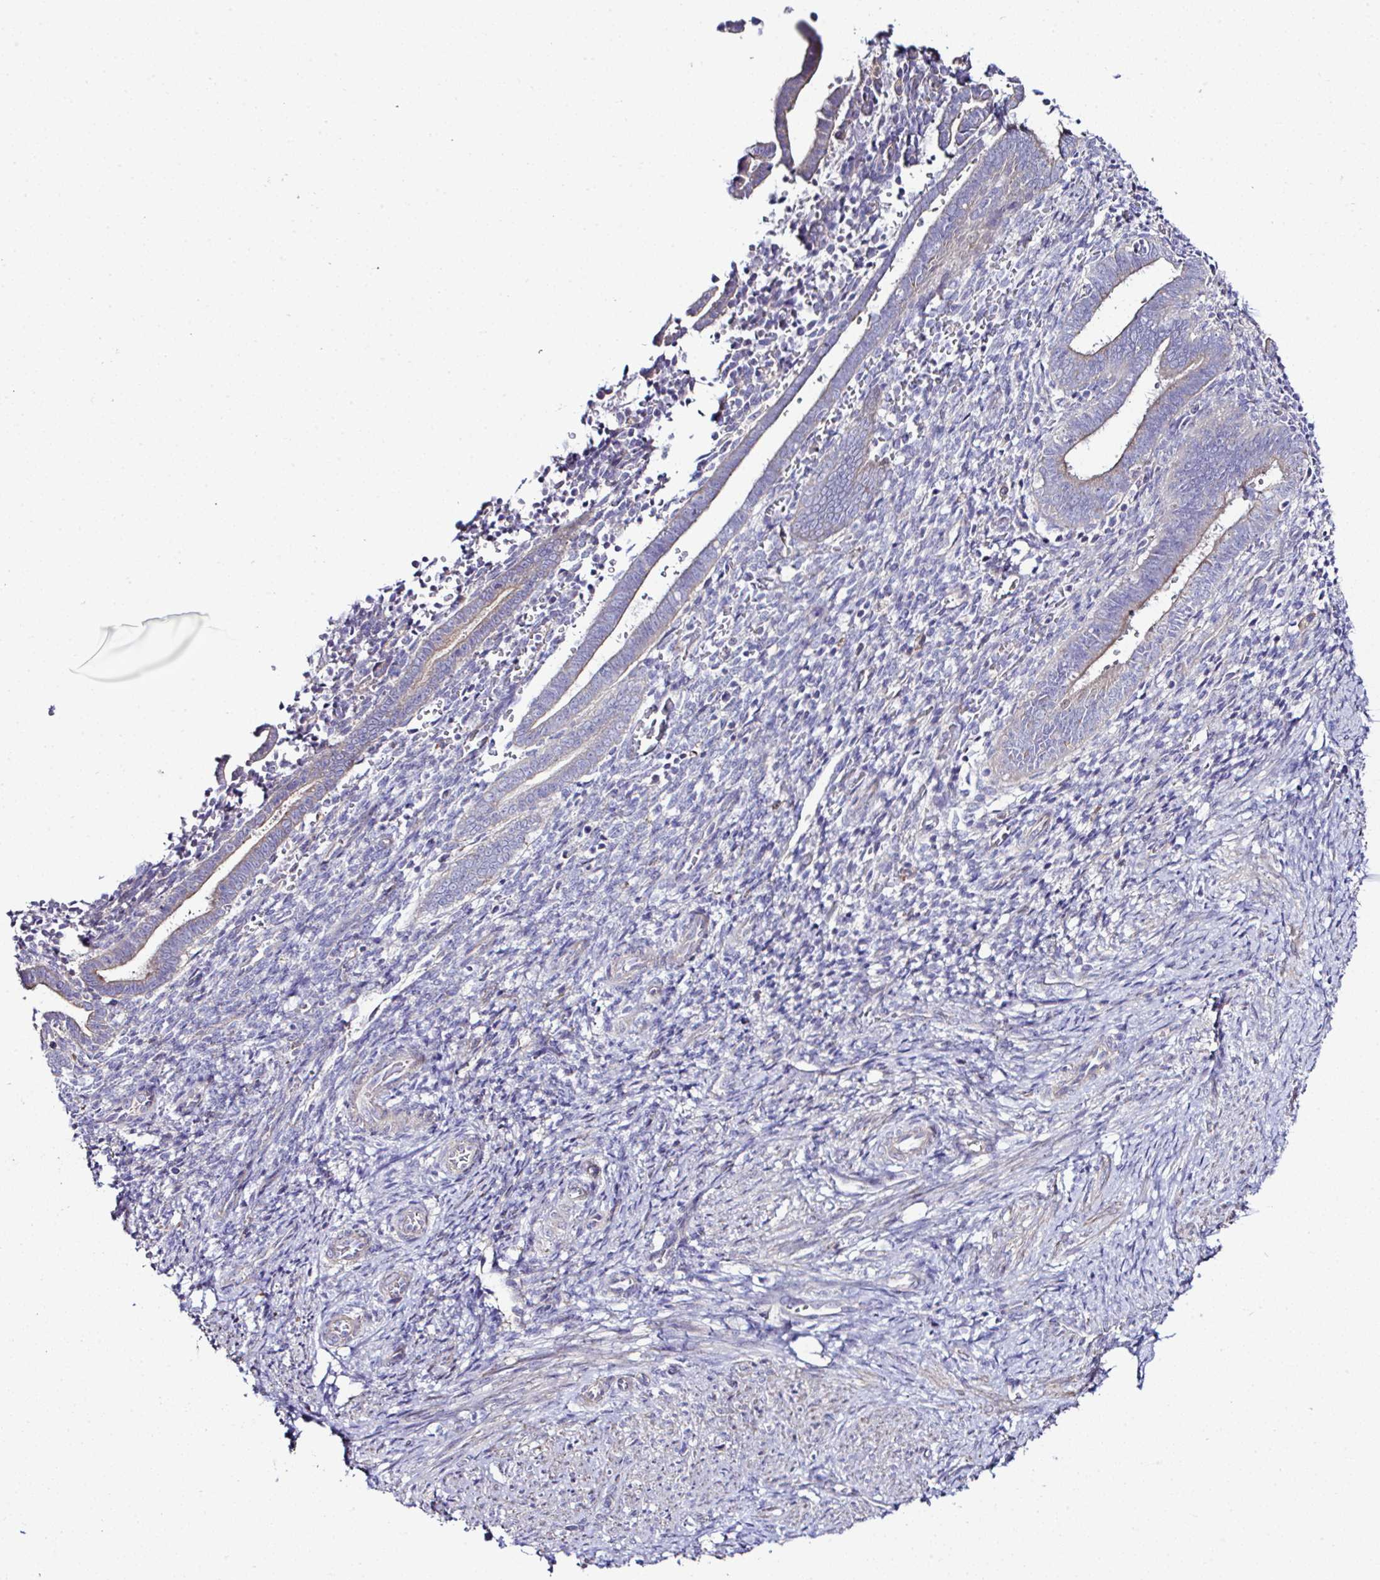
{"staining": {"intensity": "negative", "quantity": "none", "location": "none"}, "tissue": "endometrium", "cell_type": "Cells in endometrial stroma", "image_type": "normal", "snomed": [{"axis": "morphology", "description": "Normal tissue, NOS"}, {"axis": "topography", "description": "Endometrium"}], "caption": "Human endometrium stained for a protein using immunohistochemistry reveals no staining in cells in endometrial stroma.", "gene": "OR4P4", "patient": {"sex": "female", "age": 34}}